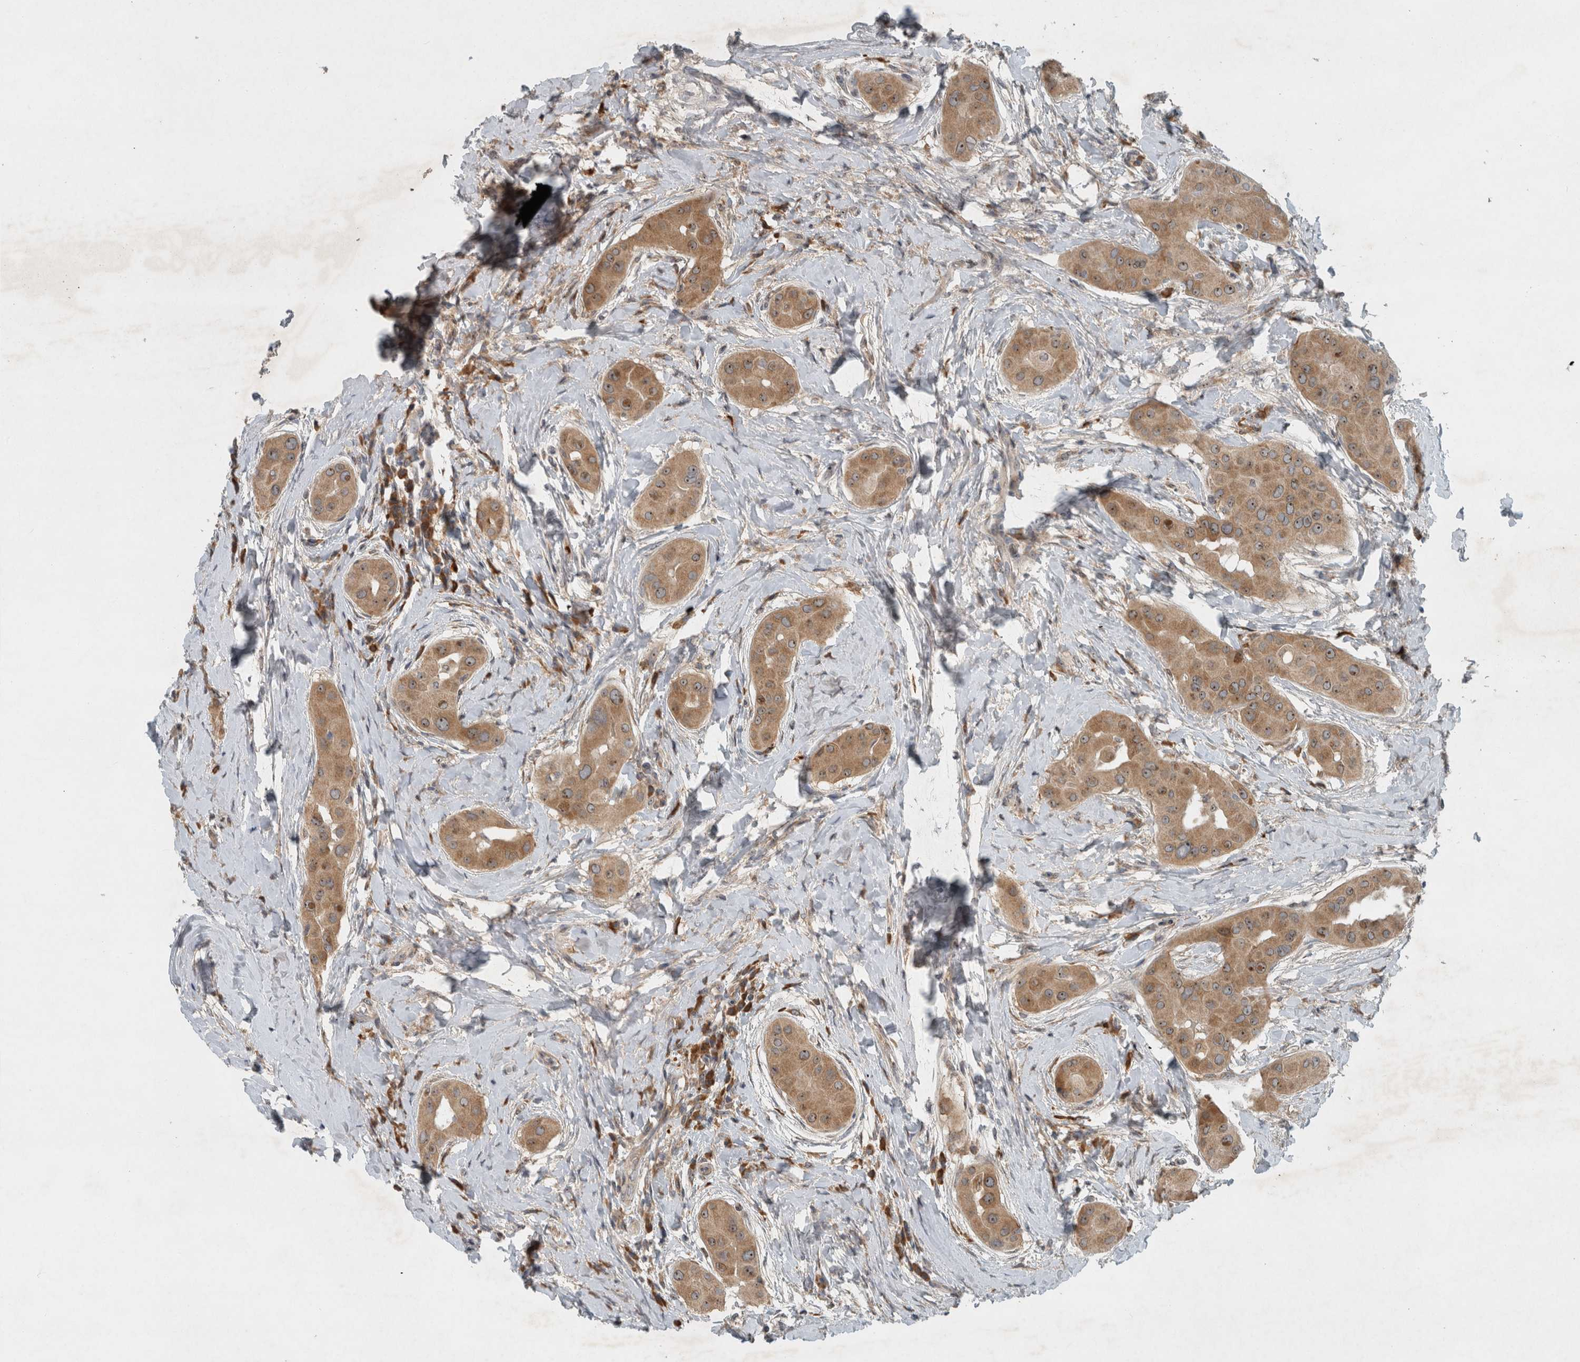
{"staining": {"intensity": "moderate", "quantity": ">75%", "location": "cytoplasmic/membranous,nuclear"}, "tissue": "thyroid cancer", "cell_type": "Tumor cells", "image_type": "cancer", "snomed": [{"axis": "morphology", "description": "Papillary adenocarcinoma, NOS"}, {"axis": "topography", "description": "Thyroid gland"}], "caption": "Brown immunohistochemical staining in thyroid papillary adenocarcinoma shows moderate cytoplasmic/membranous and nuclear positivity in about >75% of tumor cells.", "gene": "GPR137B", "patient": {"sex": "male", "age": 33}}